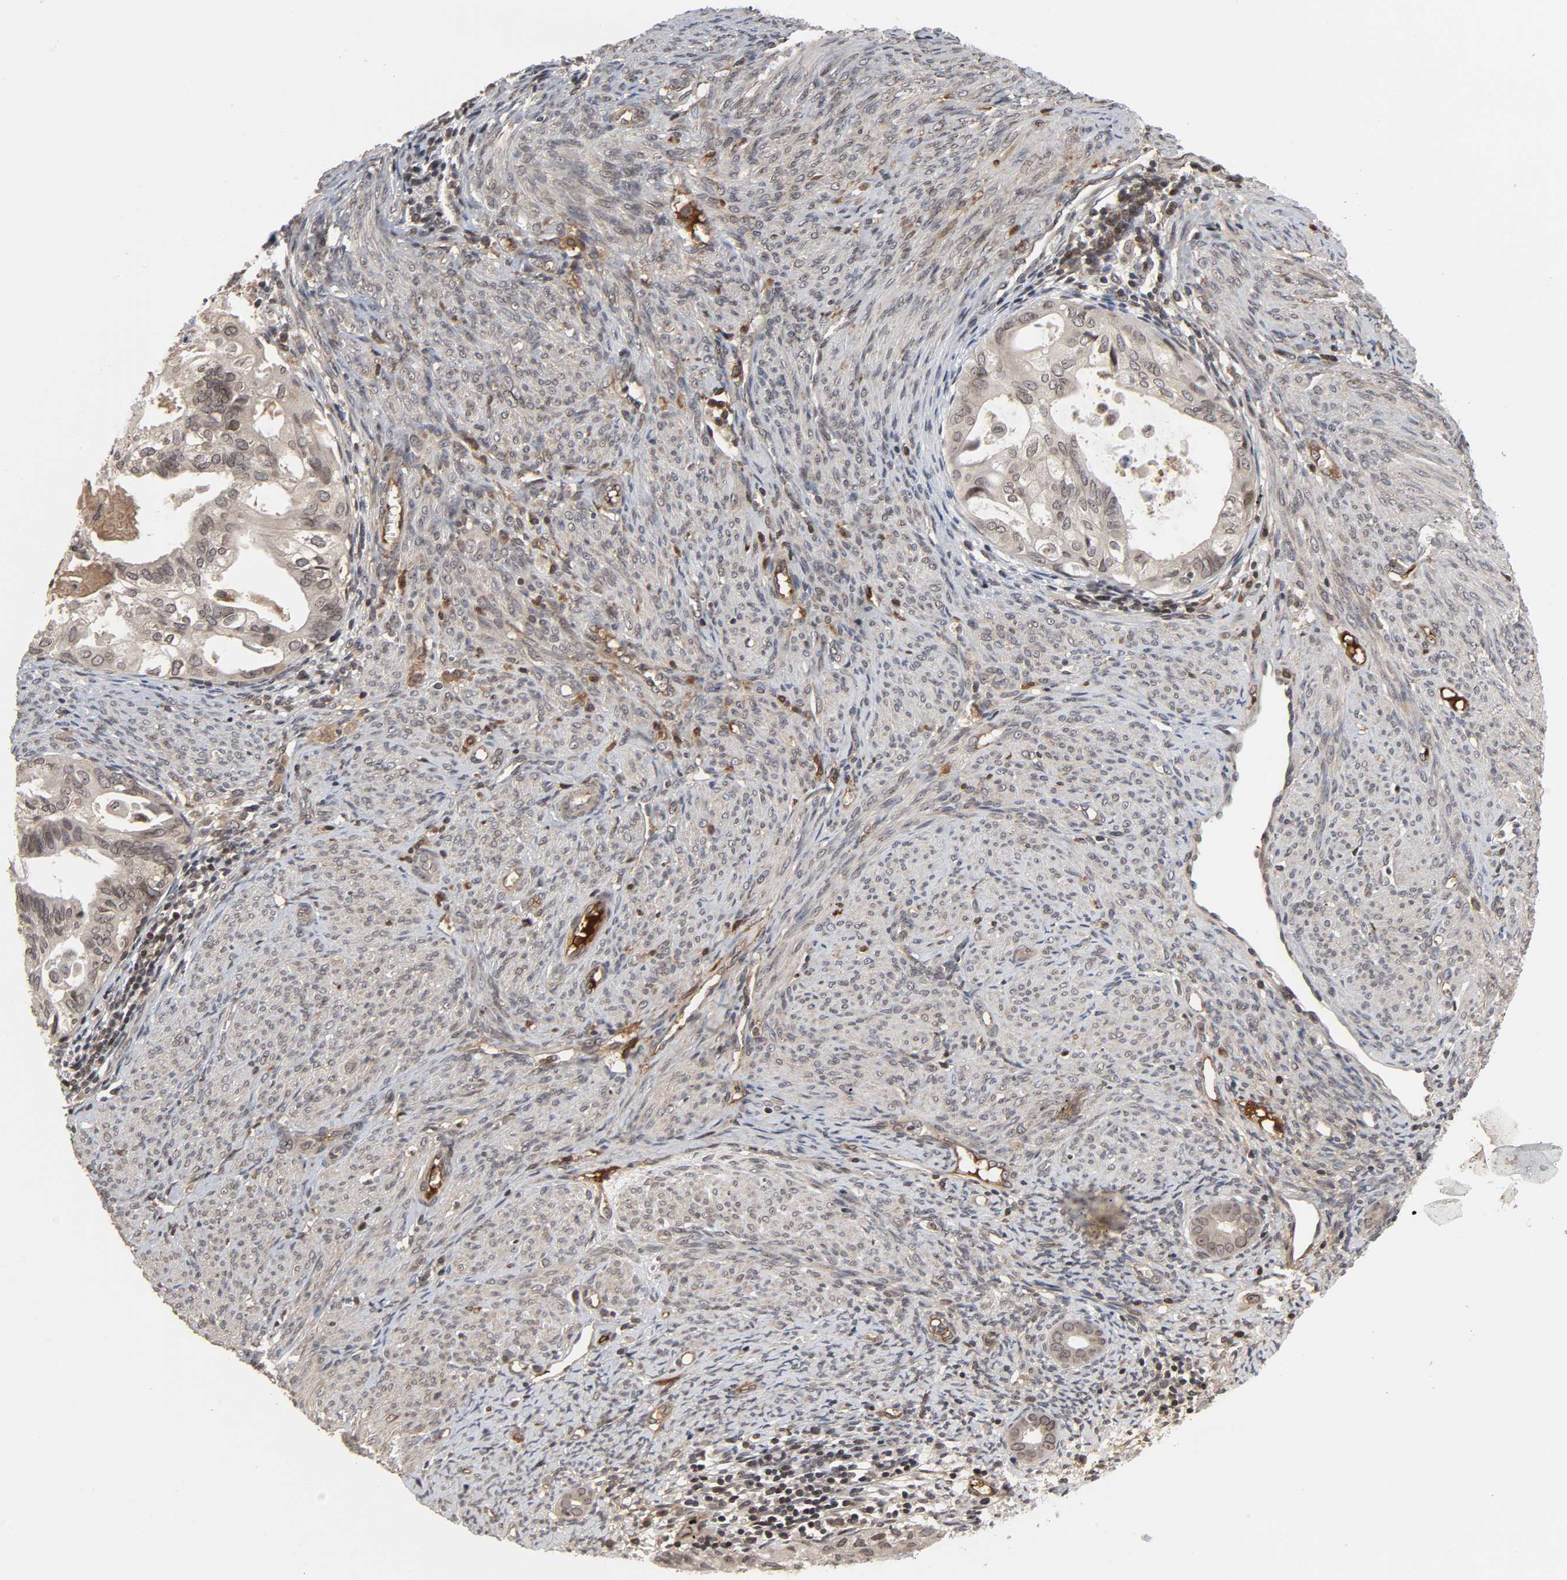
{"staining": {"intensity": "weak", "quantity": "25%-75%", "location": "cytoplasmic/membranous,nuclear"}, "tissue": "cervical cancer", "cell_type": "Tumor cells", "image_type": "cancer", "snomed": [{"axis": "morphology", "description": "Normal tissue, NOS"}, {"axis": "morphology", "description": "Adenocarcinoma, NOS"}, {"axis": "topography", "description": "Cervix"}, {"axis": "topography", "description": "Endometrium"}], "caption": "Immunohistochemical staining of cervical cancer (adenocarcinoma) exhibits weak cytoplasmic/membranous and nuclear protein staining in about 25%-75% of tumor cells.", "gene": "CPN2", "patient": {"sex": "female", "age": 86}}